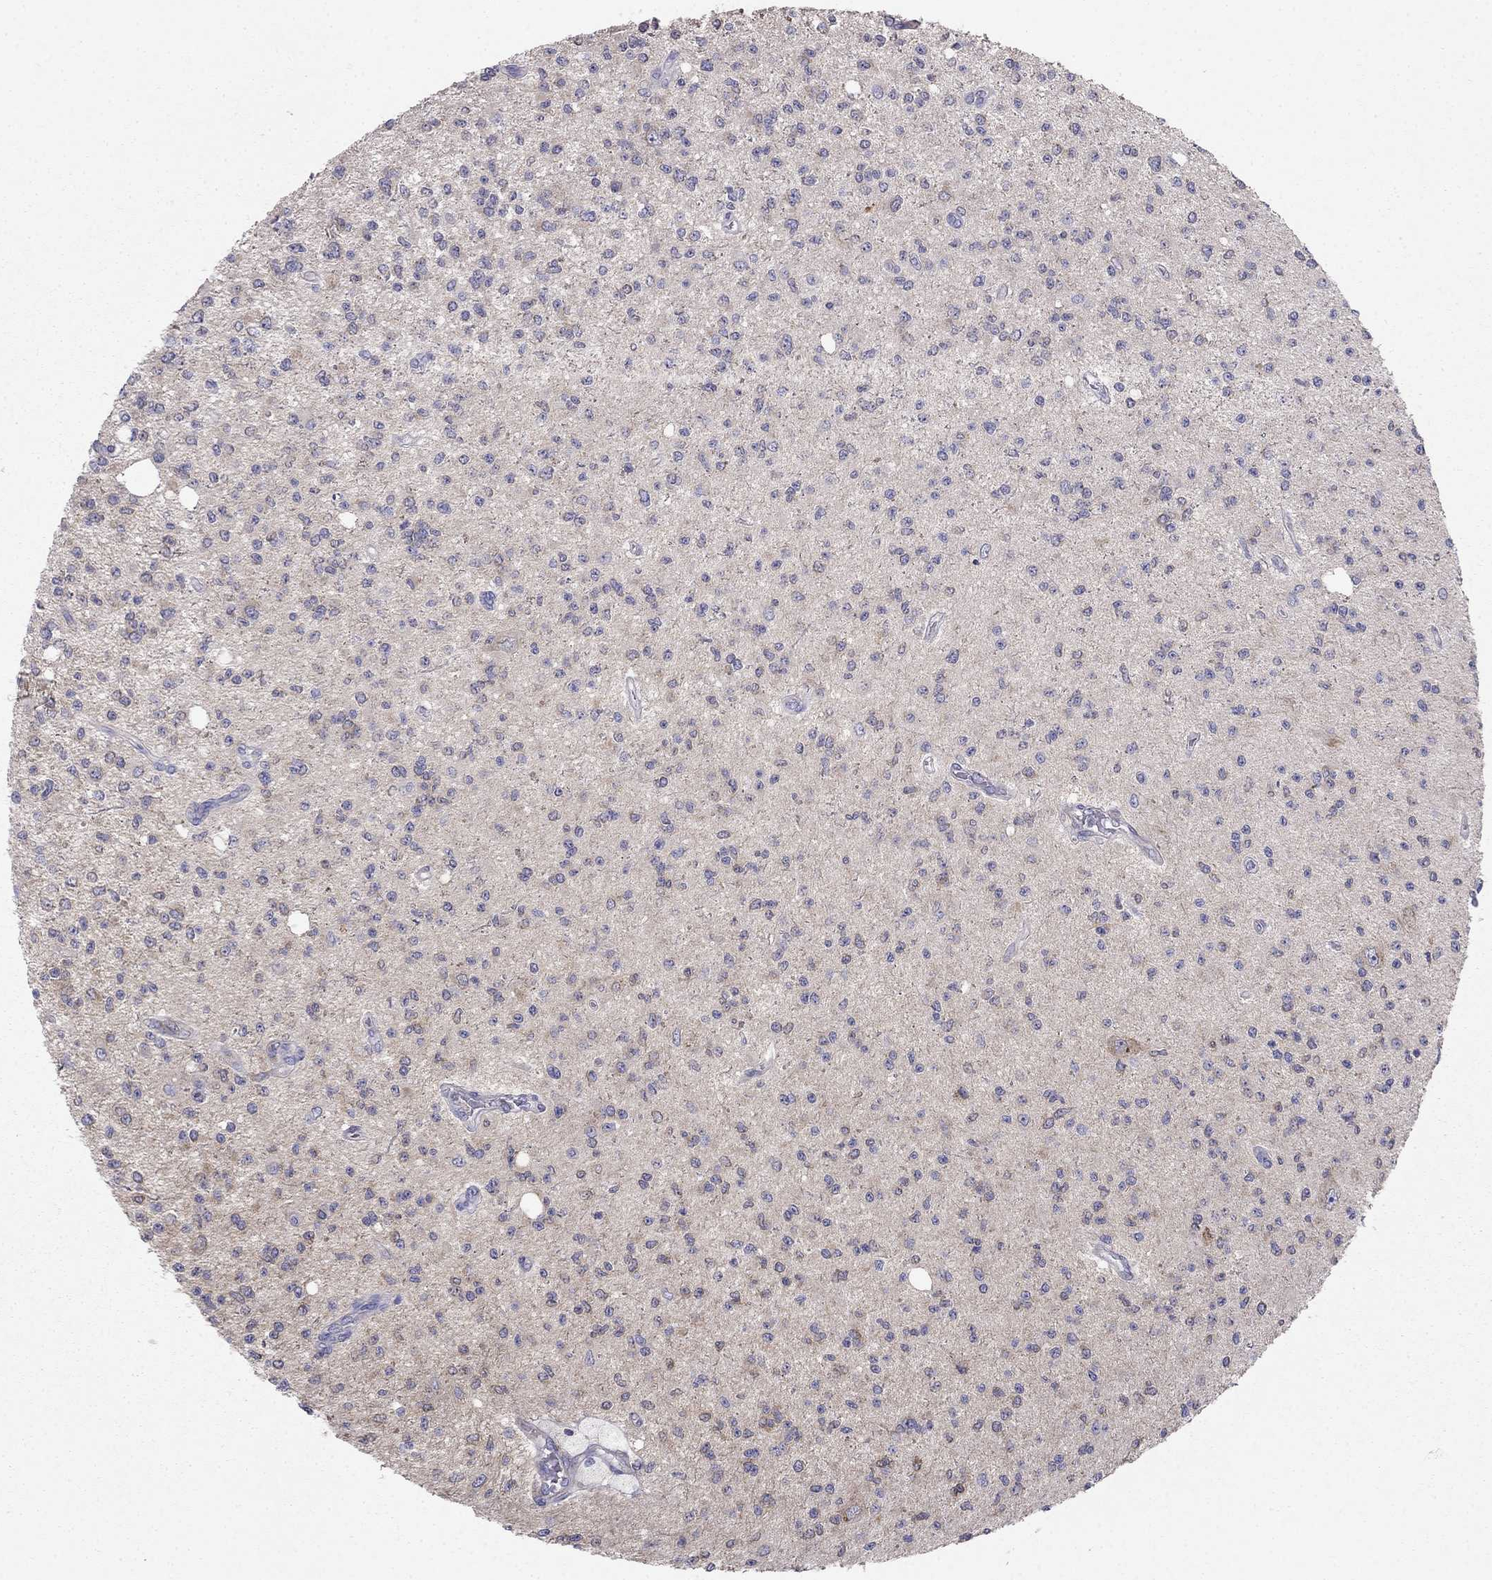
{"staining": {"intensity": "negative", "quantity": "none", "location": "none"}, "tissue": "glioma", "cell_type": "Tumor cells", "image_type": "cancer", "snomed": [{"axis": "morphology", "description": "Glioma, malignant, Low grade"}, {"axis": "topography", "description": "Brain"}], "caption": "IHC histopathology image of neoplastic tissue: human glioma stained with DAB displays no significant protein staining in tumor cells.", "gene": "LONRF2", "patient": {"sex": "male", "age": 67}}